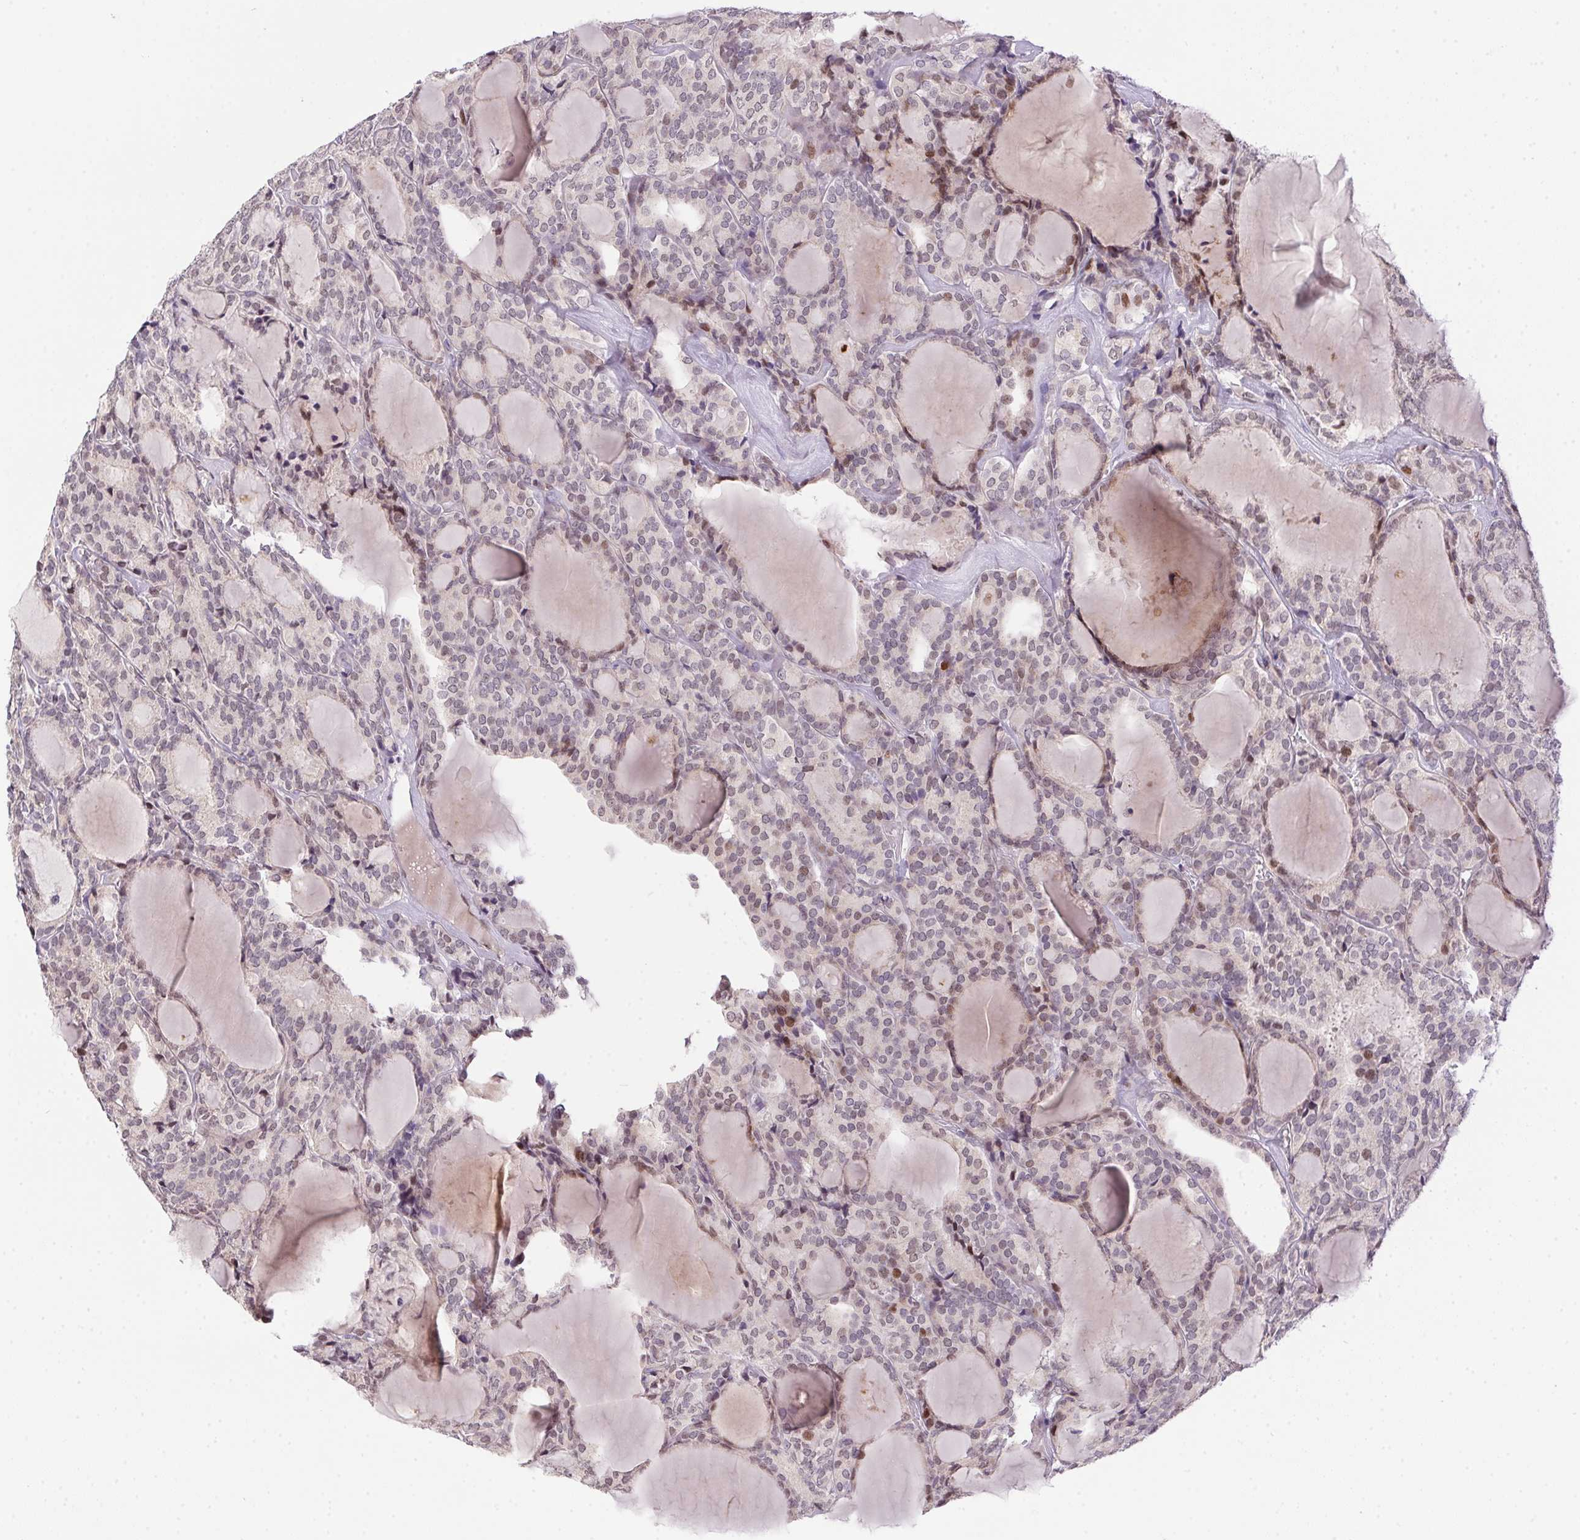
{"staining": {"intensity": "weak", "quantity": "25%-75%", "location": "nuclear"}, "tissue": "thyroid cancer", "cell_type": "Tumor cells", "image_type": "cancer", "snomed": [{"axis": "morphology", "description": "Follicular adenoma carcinoma, NOS"}, {"axis": "topography", "description": "Thyroid gland"}], "caption": "Immunohistochemistry histopathology image of human thyroid follicular adenoma carcinoma stained for a protein (brown), which displays low levels of weak nuclear staining in approximately 25%-75% of tumor cells.", "gene": "SP9", "patient": {"sex": "male", "age": 74}}